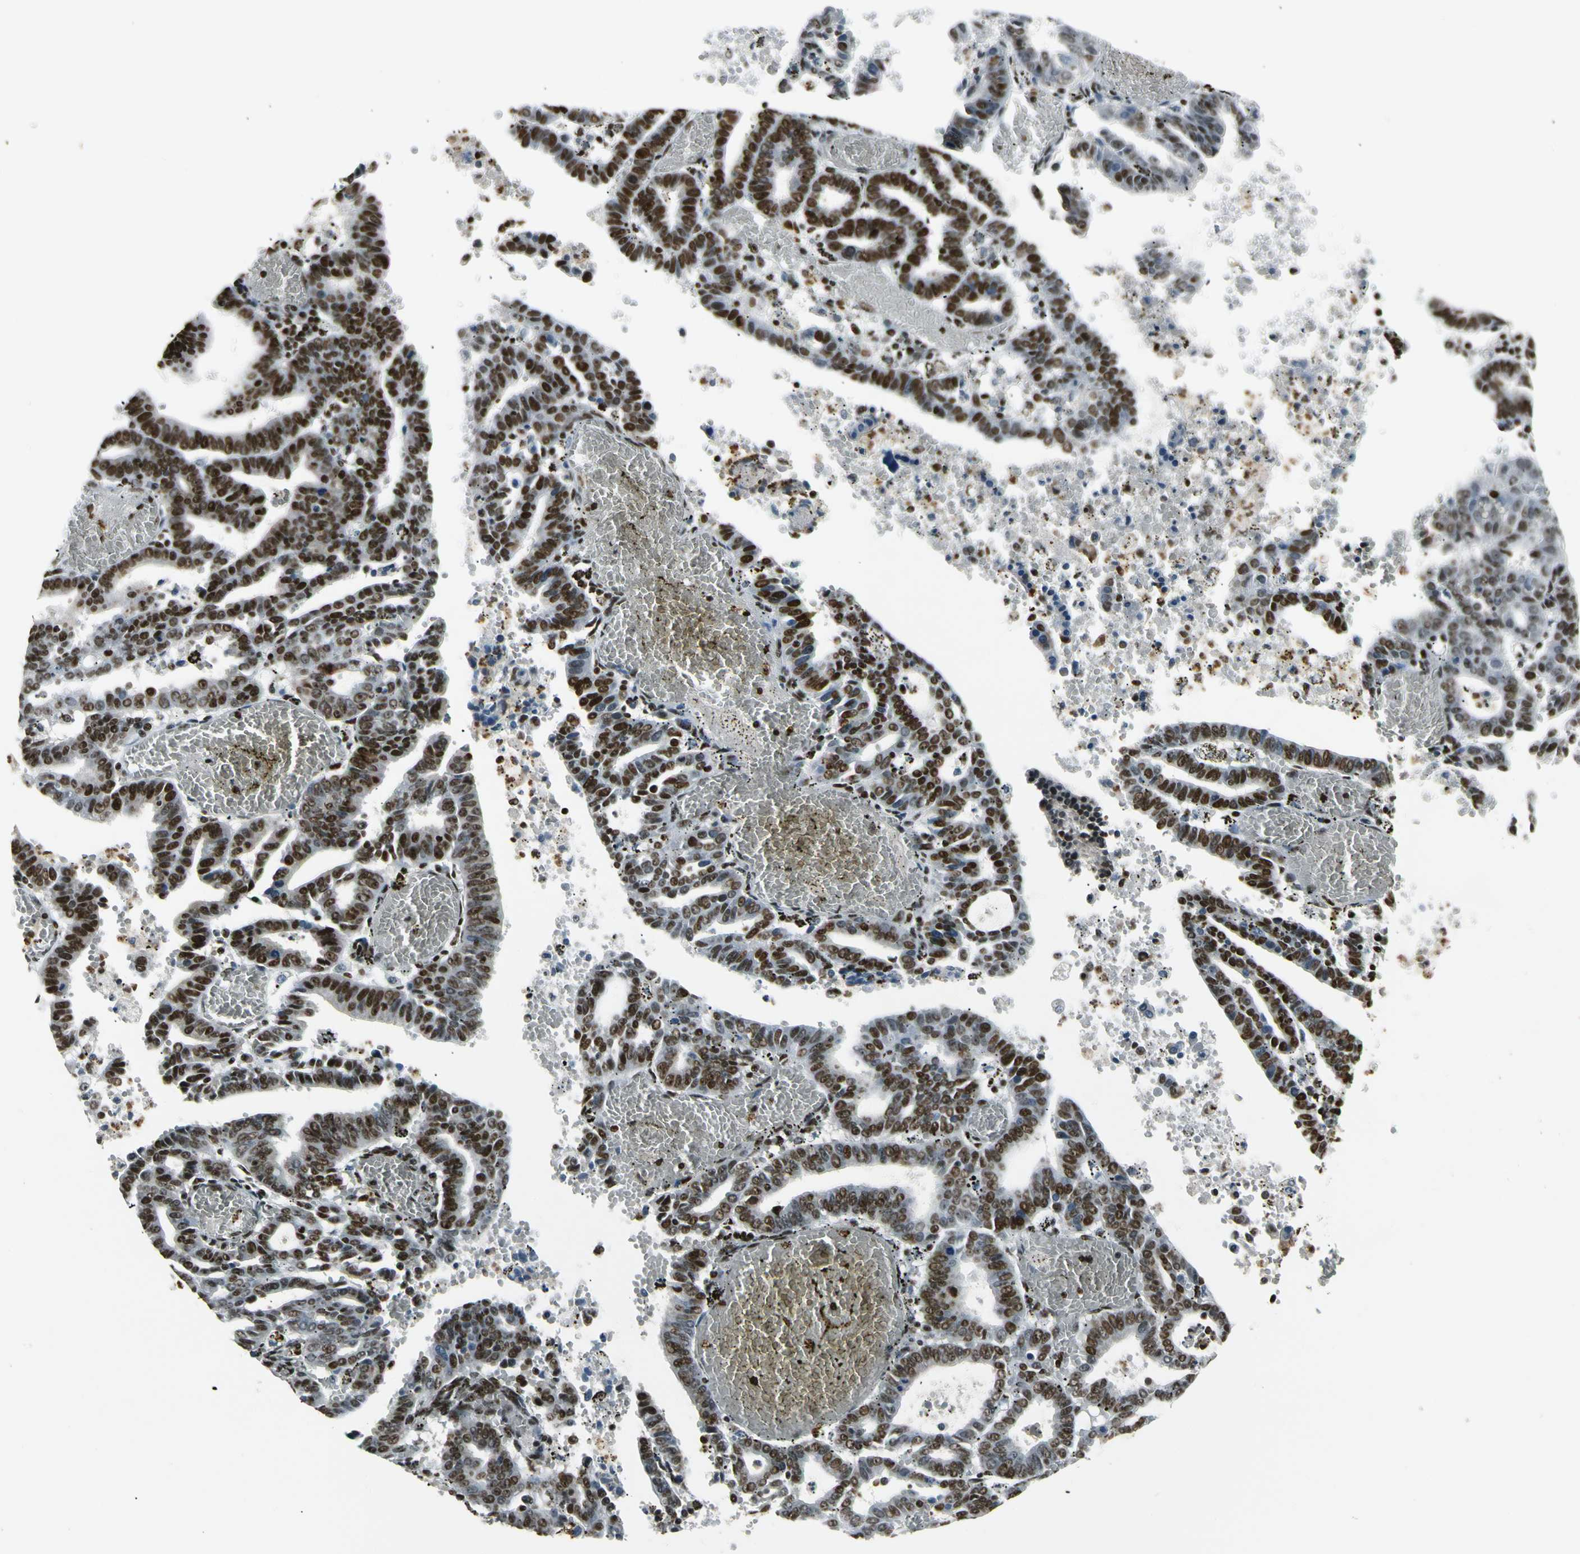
{"staining": {"intensity": "strong", "quantity": ">75%", "location": "nuclear"}, "tissue": "endometrial cancer", "cell_type": "Tumor cells", "image_type": "cancer", "snomed": [{"axis": "morphology", "description": "Adenocarcinoma, NOS"}, {"axis": "topography", "description": "Uterus"}], "caption": "Strong nuclear staining for a protein is seen in about >75% of tumor cells of endometrial adenocarcinoma using immunohistochemistry.", "gene": "UBTF", "patient": {"sex": "female", "age": 83}}